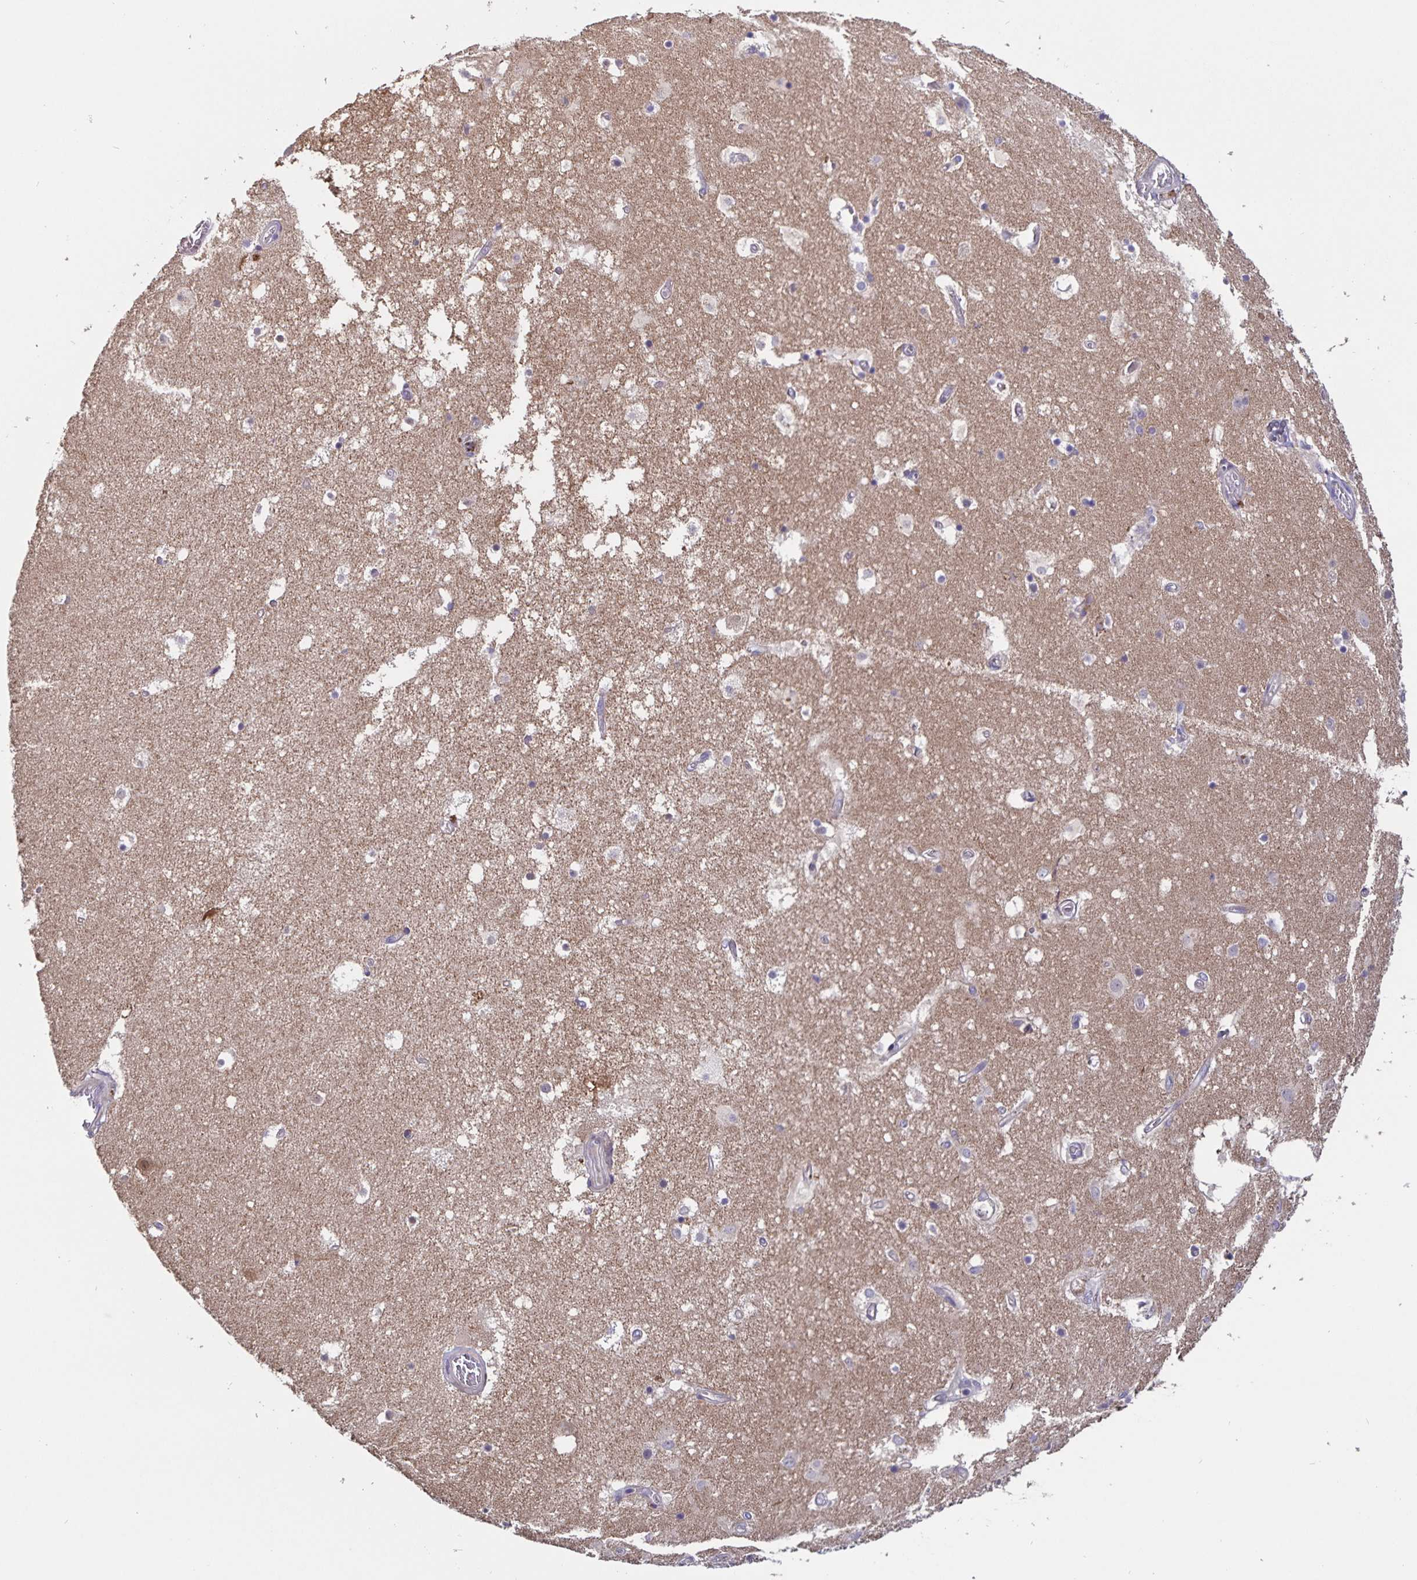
{"staining": {"intensity": "weak", "quantity": "<25%", "location": "cytoplasmic/membranous"}, "tissue": "hippocampus", "cell_type": "Glial cells", "image_type": "normal", "snomed": [{"axis": "morphology", "description": "Normal tissue, NOS"}, {"axis": "topography", "description": "Hippocampus"}], "caption": "Immunohistochemistry of unremarkable human hippocampus shows no staining in glial cells.", "gene": "FBXL16", "patient": {"sex": "female", "age": 52}}